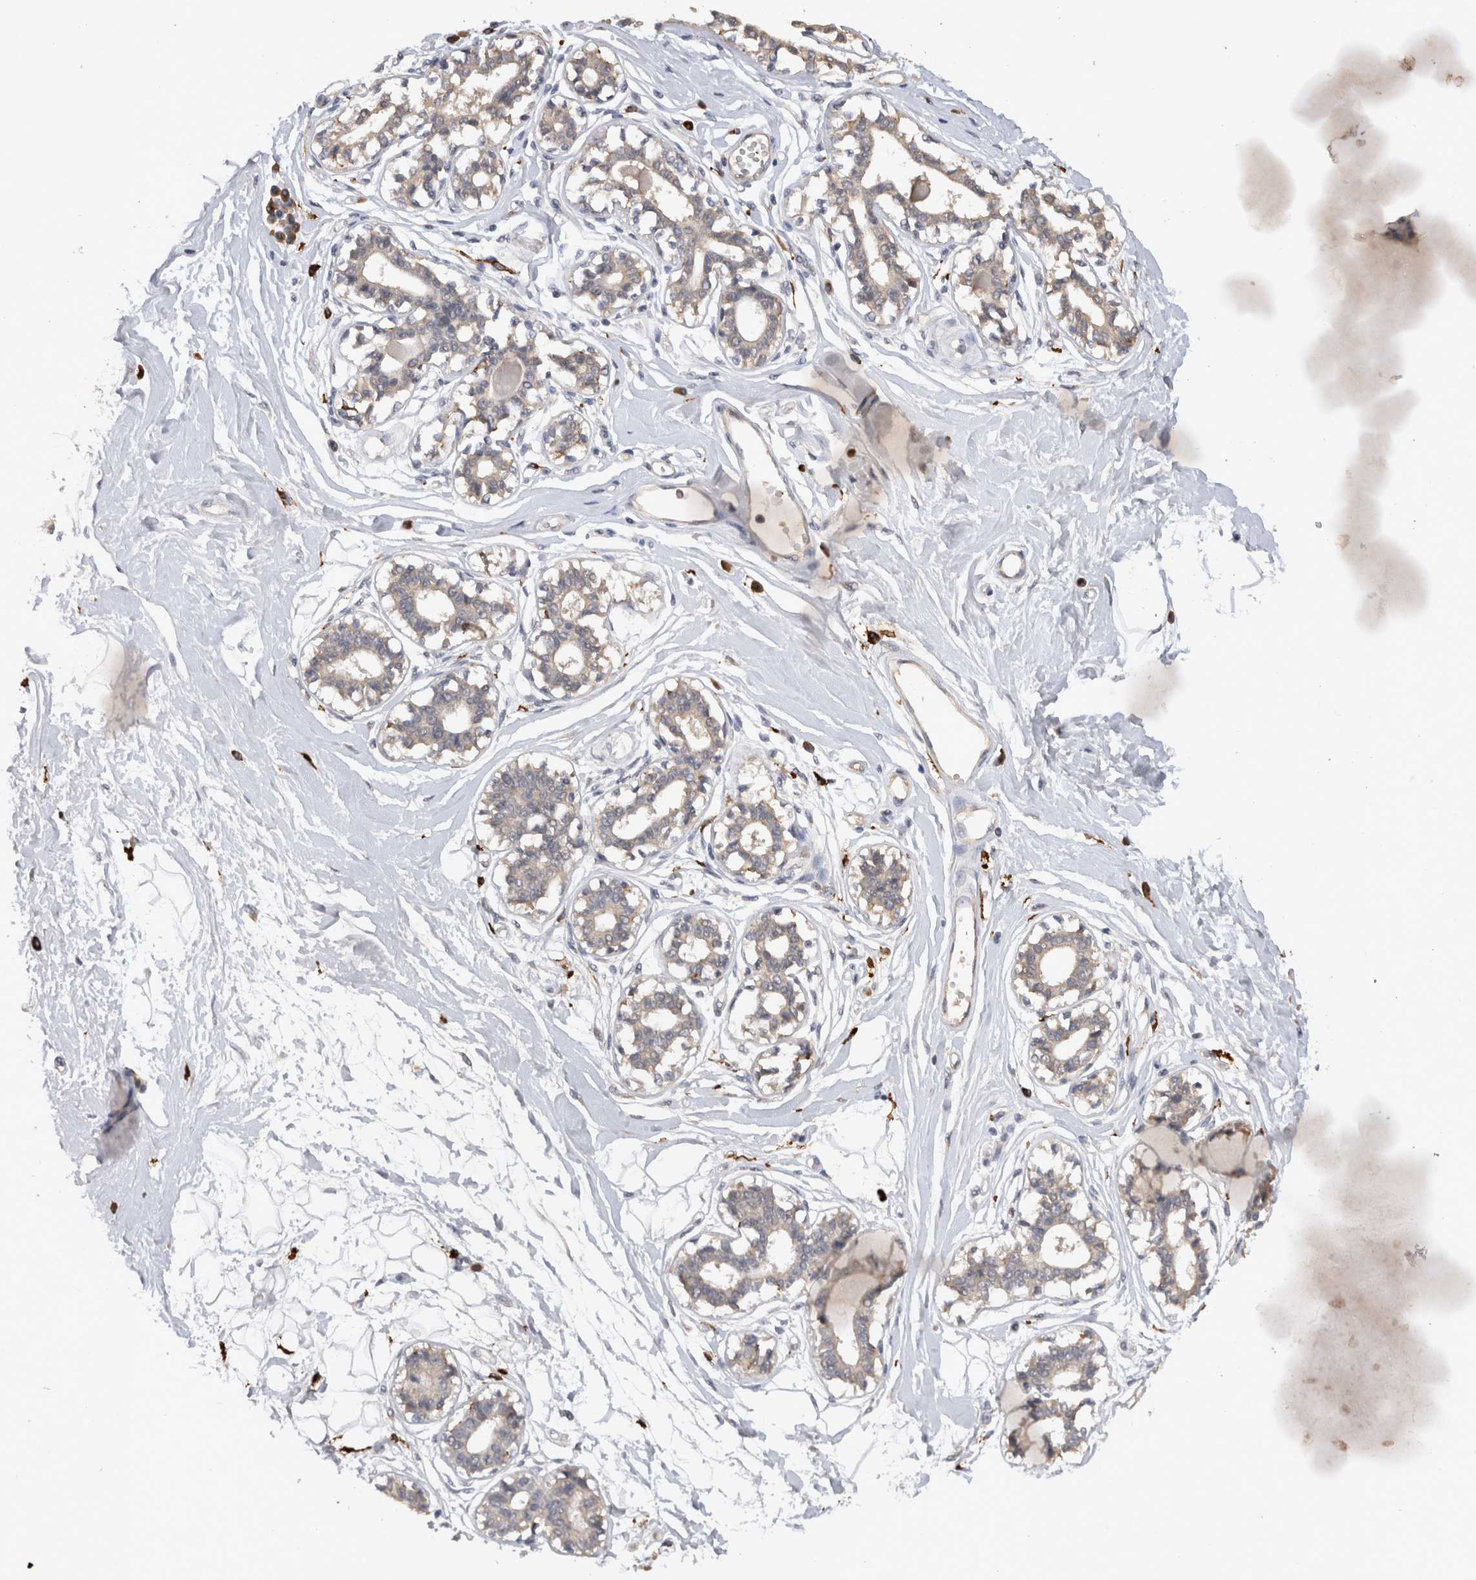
{"staining": {"intensity": "negative", "quantity": "none", "location": "none"}, "tissue": "breast", "cell_type": "Adipocytes", "image_type": "normal", "snomed": [{"axis": "morphology", "description": "Normal tissue, NOS"}, {"axis": "topography", "description": "Breast"}], "caption": "An immunohistochemistry histopathology image of benign breast is shown. There is no staining in adipocytes of breast. The staining is performed using DAB (3,3'-diaminobenzidine) brown chromogen with nuclei counter-stained in using hematoxylin.", "gene": "VSIG4", "patient": {"sex": "female", "age": 45}}